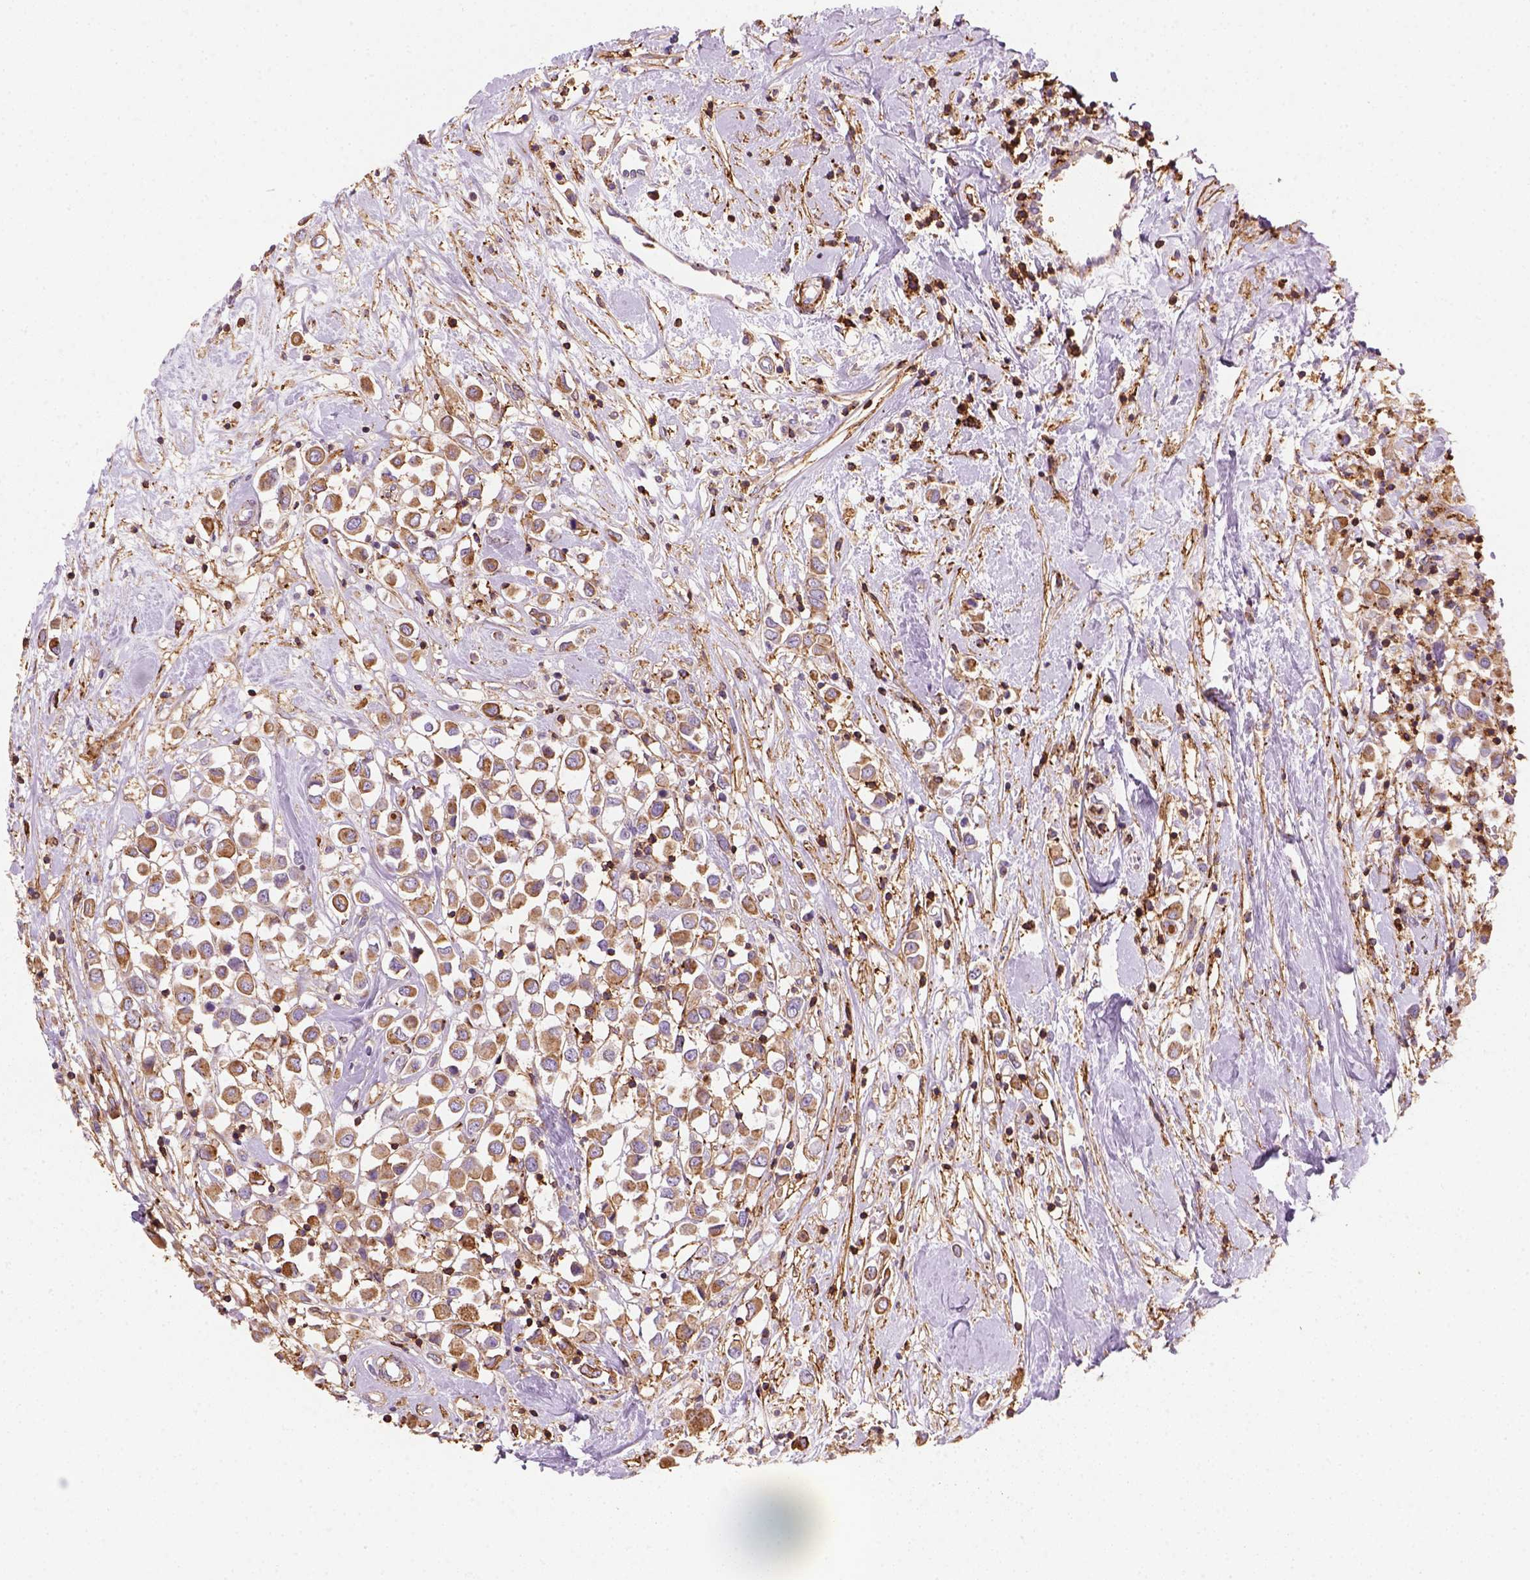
{"staining": {"intensity": "moderate", "quantity": ">75%", "location": "cytoplasmic/membranous"}, "tissue": "breast cancer", "cell_type": "Tumor cells", "image_type": "cancer", "snomed": [{"axis": "morphology", "description": "Duct carcinoma"}, {"axis": "topography", "description": "Breast"}], "caption": "Breast cancer (infiltrating ductal carcinoma) stained with IHC reveals moderate cytoplasmic/membranous staining in approximately >75% of tumor cells. (brown staining indicates protein expression, while blue staining denotes nuclei).", "gene": "GPRC5D", "patient": {"sex": "female", "age": 61}}